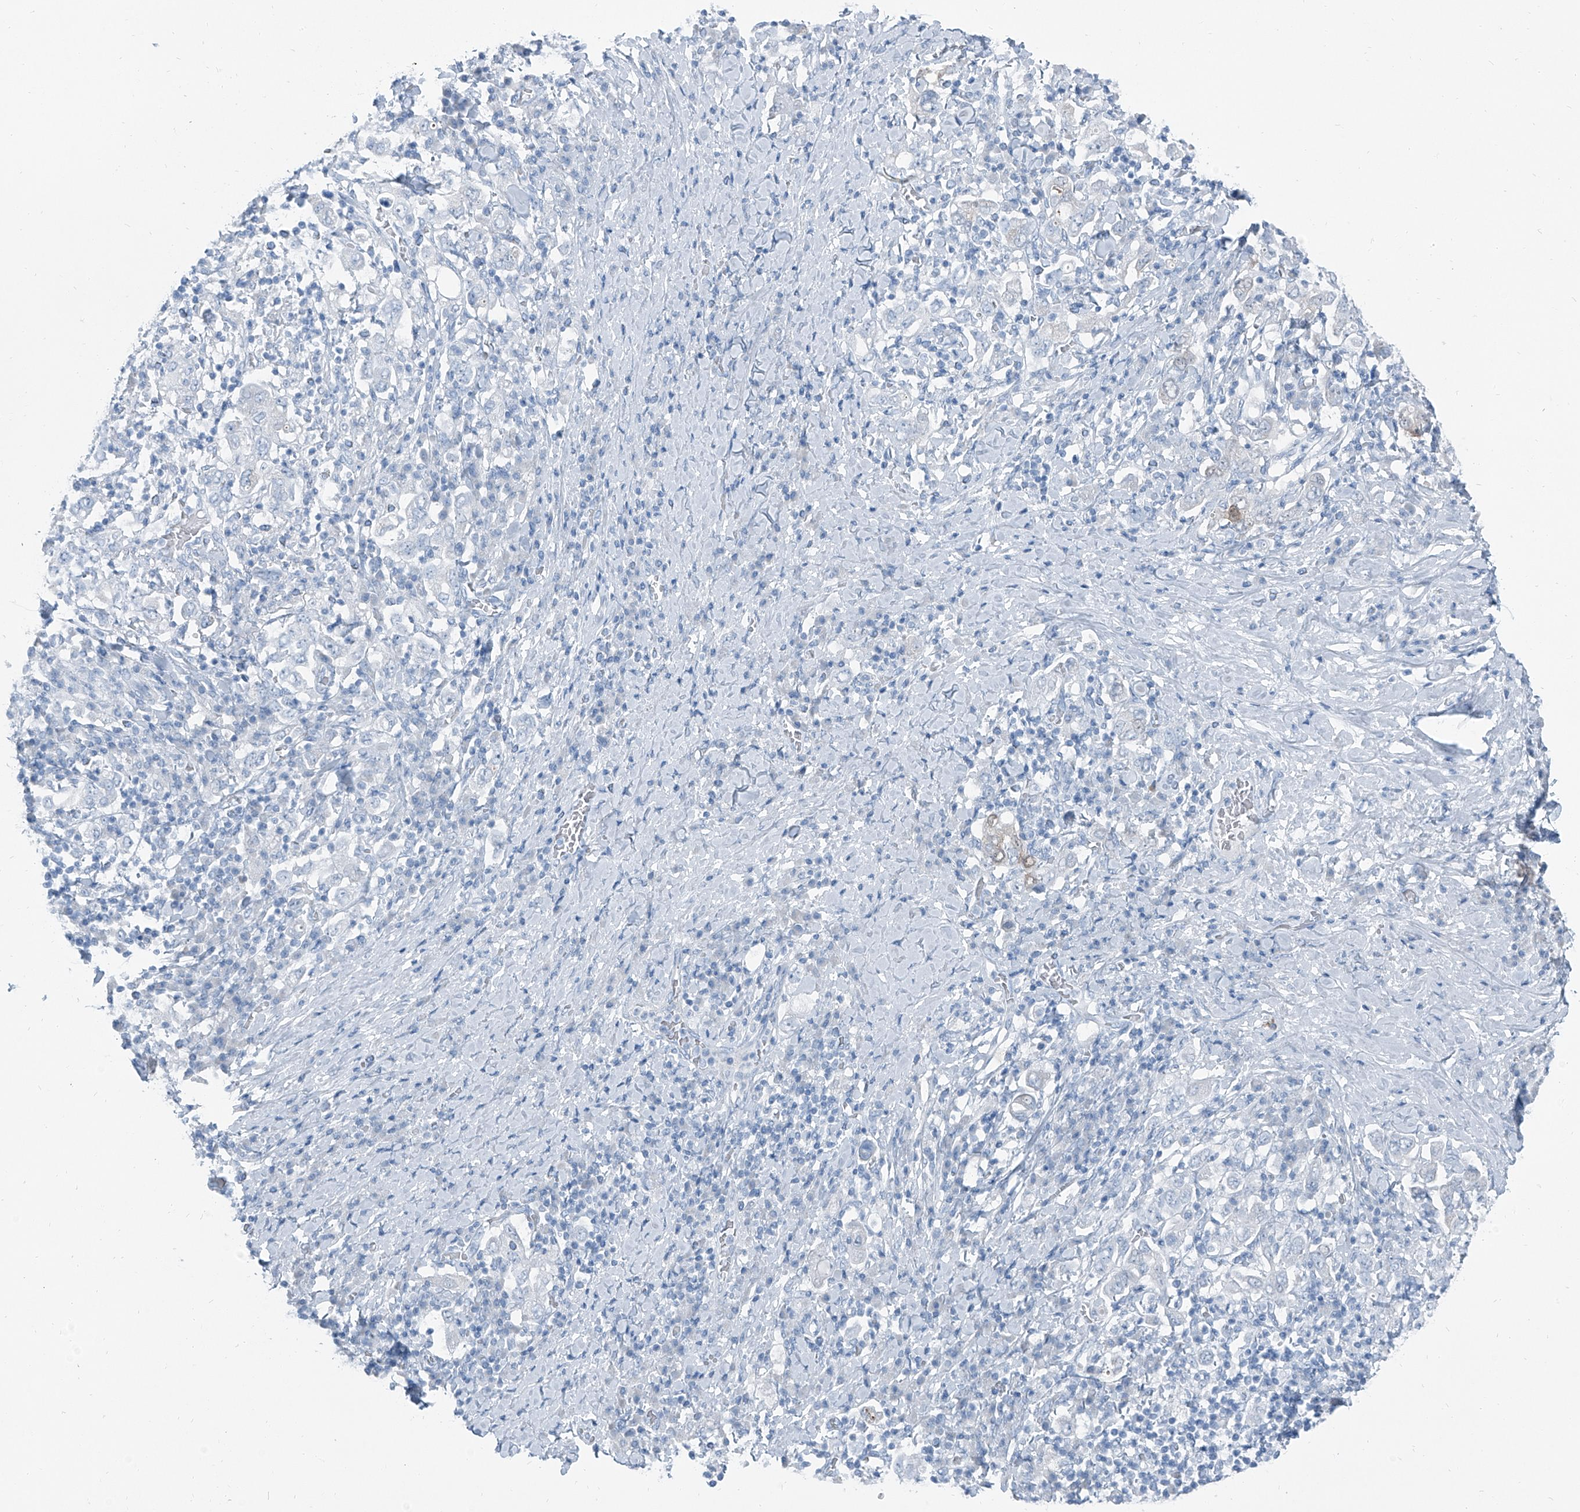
{"staining": {"intensity": "moderate", "quantity": "<25%", "location": "cytoplasmic/membranous"}, "tissue": "stomach cancer", "cell_type": "Tumor cells", "image_type": "cancer", "snomed": [{"axis": "morphology", "description": "Adenocarcinoma, NOS"}, {"axis": "topography", "description": "Stomach, upper"}], "caption": "About <25% of tumor cells in adenocarcinoma (stomach) show moderate cytoplasmic/membranous protein expression as visualized by brown immunohistochemical staining.", "gene": "RGN", "patient": {"sex": "male", "age": 62}}